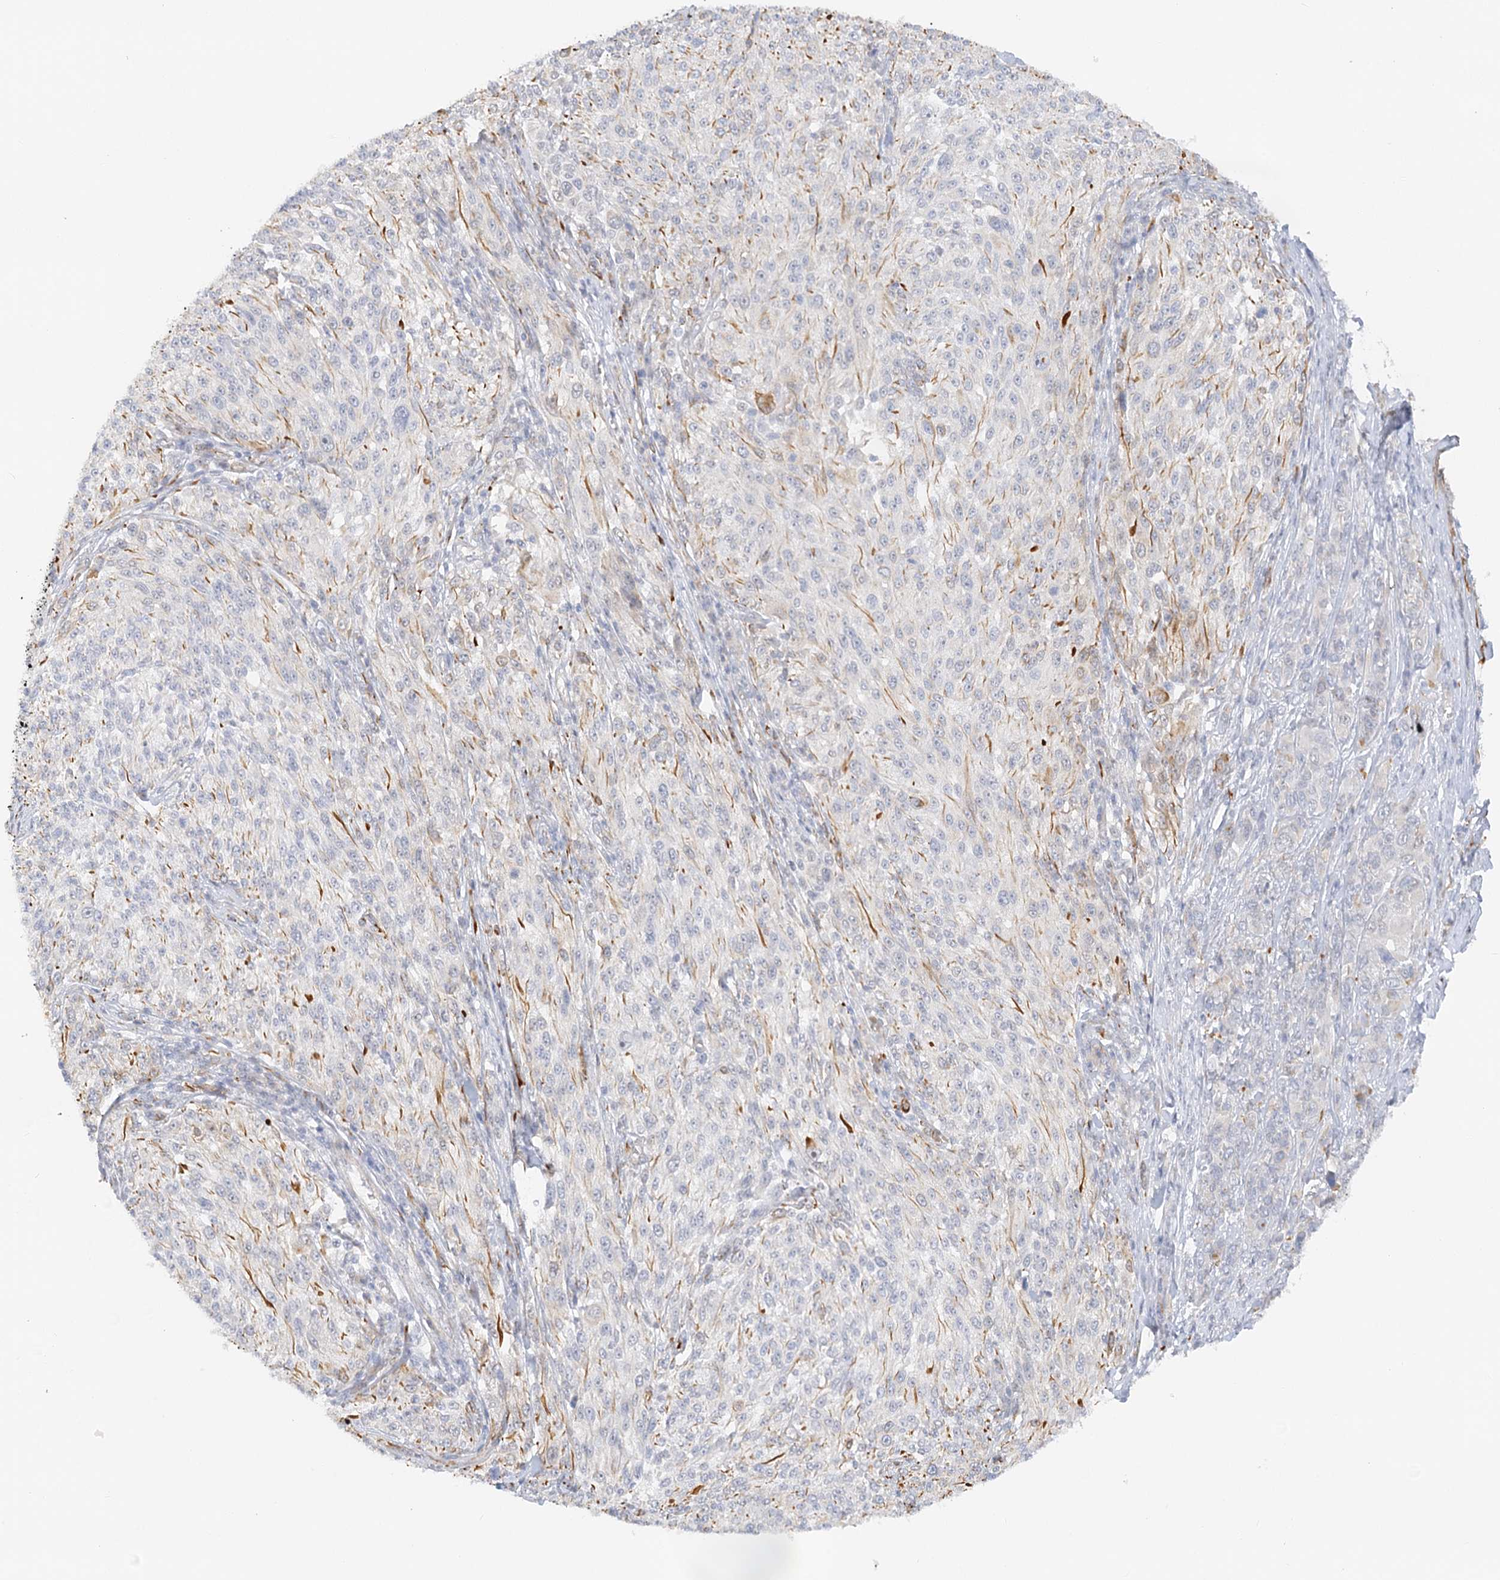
{"staining": {"intensity": "weak", "quantity": "<25%", "location": "cytoplasmic/membranous"}, "tissue": "melanoma", "cell_type": "Tumor cells", "image_type": "cancer", "snomed": [{"axis": "morphology", "description": "Malignant melanoma, NOS"}, {"axis": "topography", "description": "Skin of trunk"}], "caption": "Immunohistochemistry (IHC) of human malignant melanoma shows no positivity in tumor cells.", "gene": "NELL2", "patient": {"sex": "male", "age": 71}}